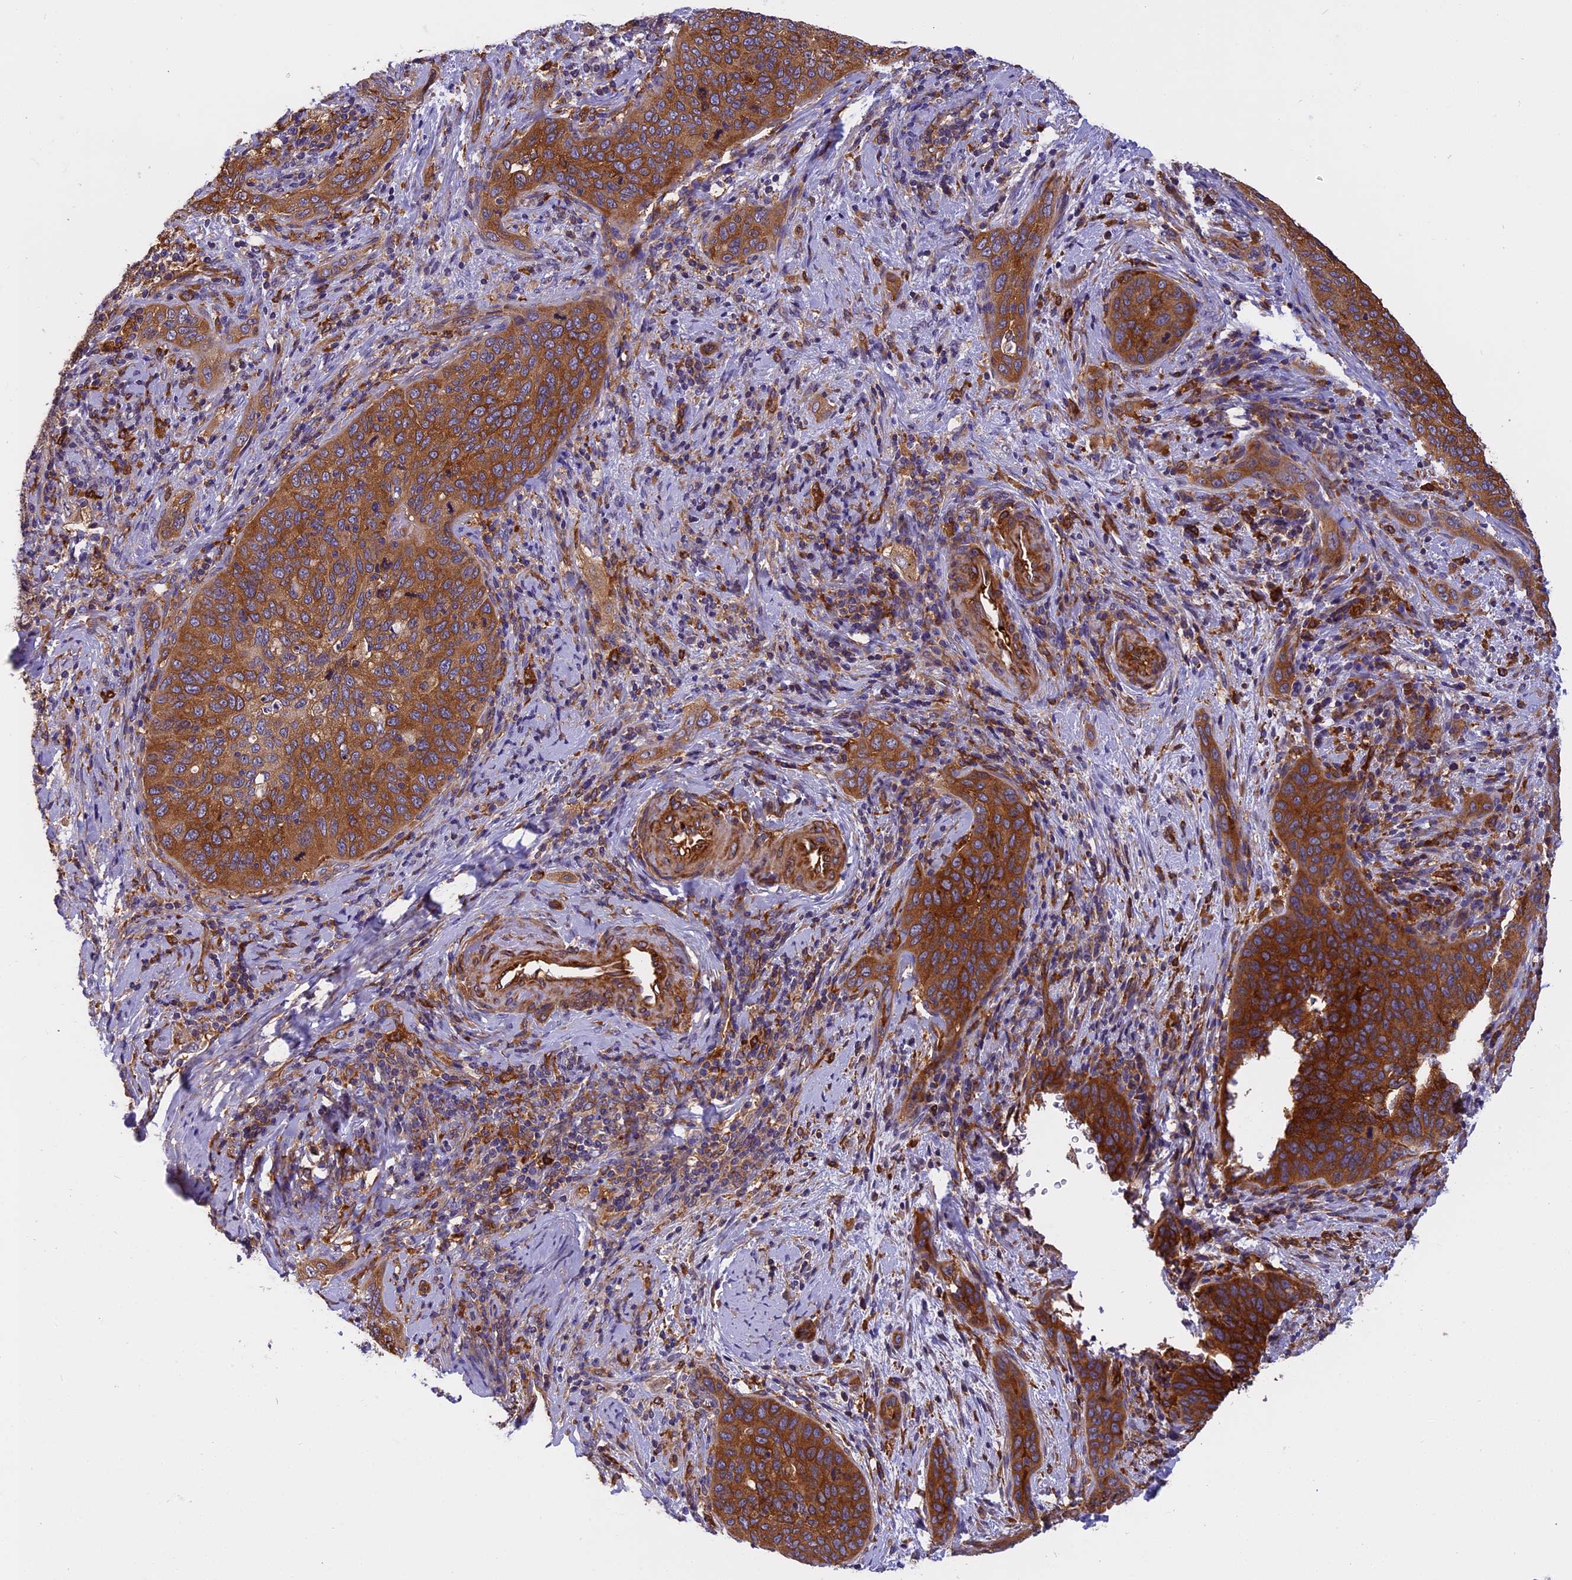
{"staining": {"intensity": "strong", "quantity": ">75%", "location": "cytoplasmic/membranous"}, "tissue": "cervical cancer", "cell_type": "Tumor cells", "image_type": "cancer", "snomed": [{"axis": "morphology", "description": "Squamous cell carcinoma, NOS"}, {"axis": "topography", "description": "Cervix"}], "caption": "Immunohistochemistry image of human cervical squamous cell carcinoma stained for a protein (brown), which displays high levels of strong cytoplasmic/membranous expression in approximately >75% of tumor cells.", "gene": "EHBP1L1", "patient": {"sex": "female", "age": 60}}